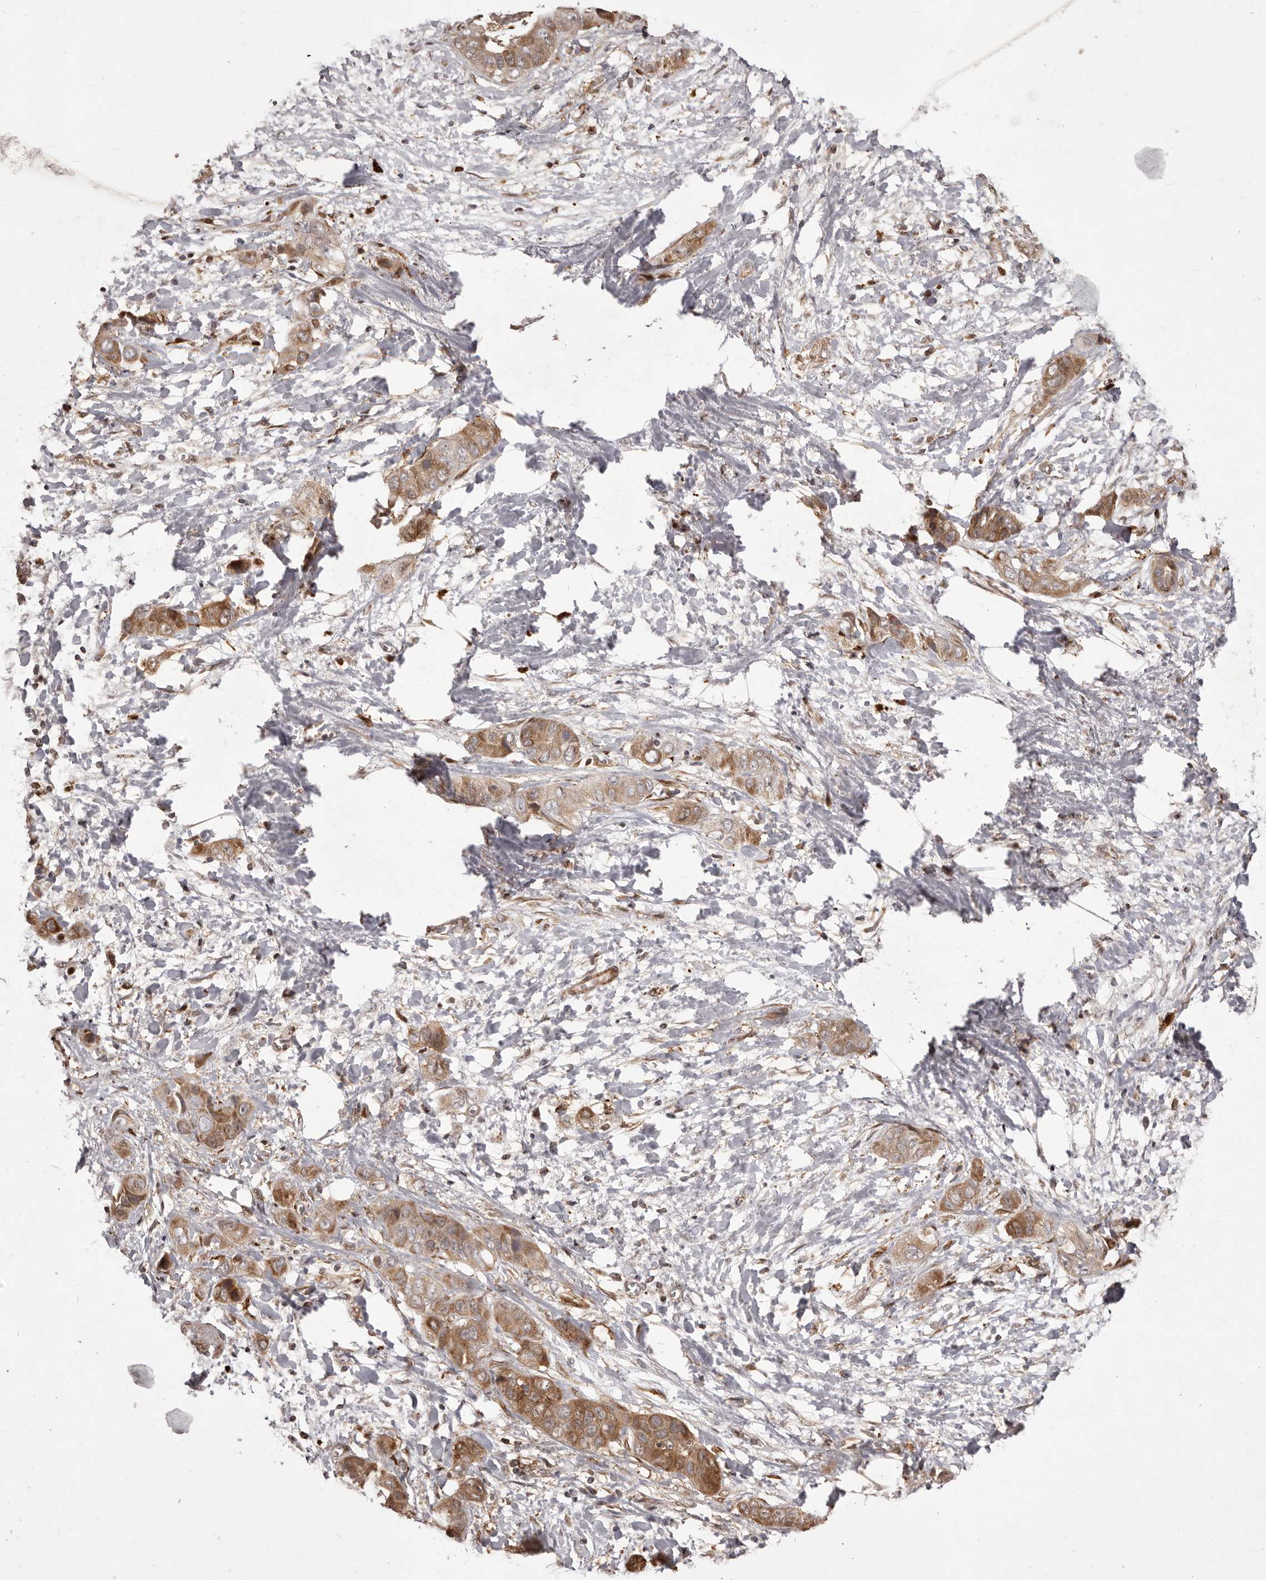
{"staining": {"intensity": "moderate", "quantity": ">75%", "location": "cytoplasmic/membranous"}, "tissue": "liver cancer", "cell_type": "Tumor cells", "image_type": "cancer", "snomed": [{"axis": "morphology", "description": "Cholangiocarcinoma"}, {"axis": "topography", "description": "Liver"}], "caption": "This histopathology image exhibits liver cancer (cholangiocarcinoma) stained with immunohistochemistry (IHC) to label a protein in brown. The cytoplasmic/membranous of tumor cells show moderate positivity for the protein. Nuclei are counter-stained blue.", "gene": "GFOD1", "patient": {"sex": "female", "age": 52}}